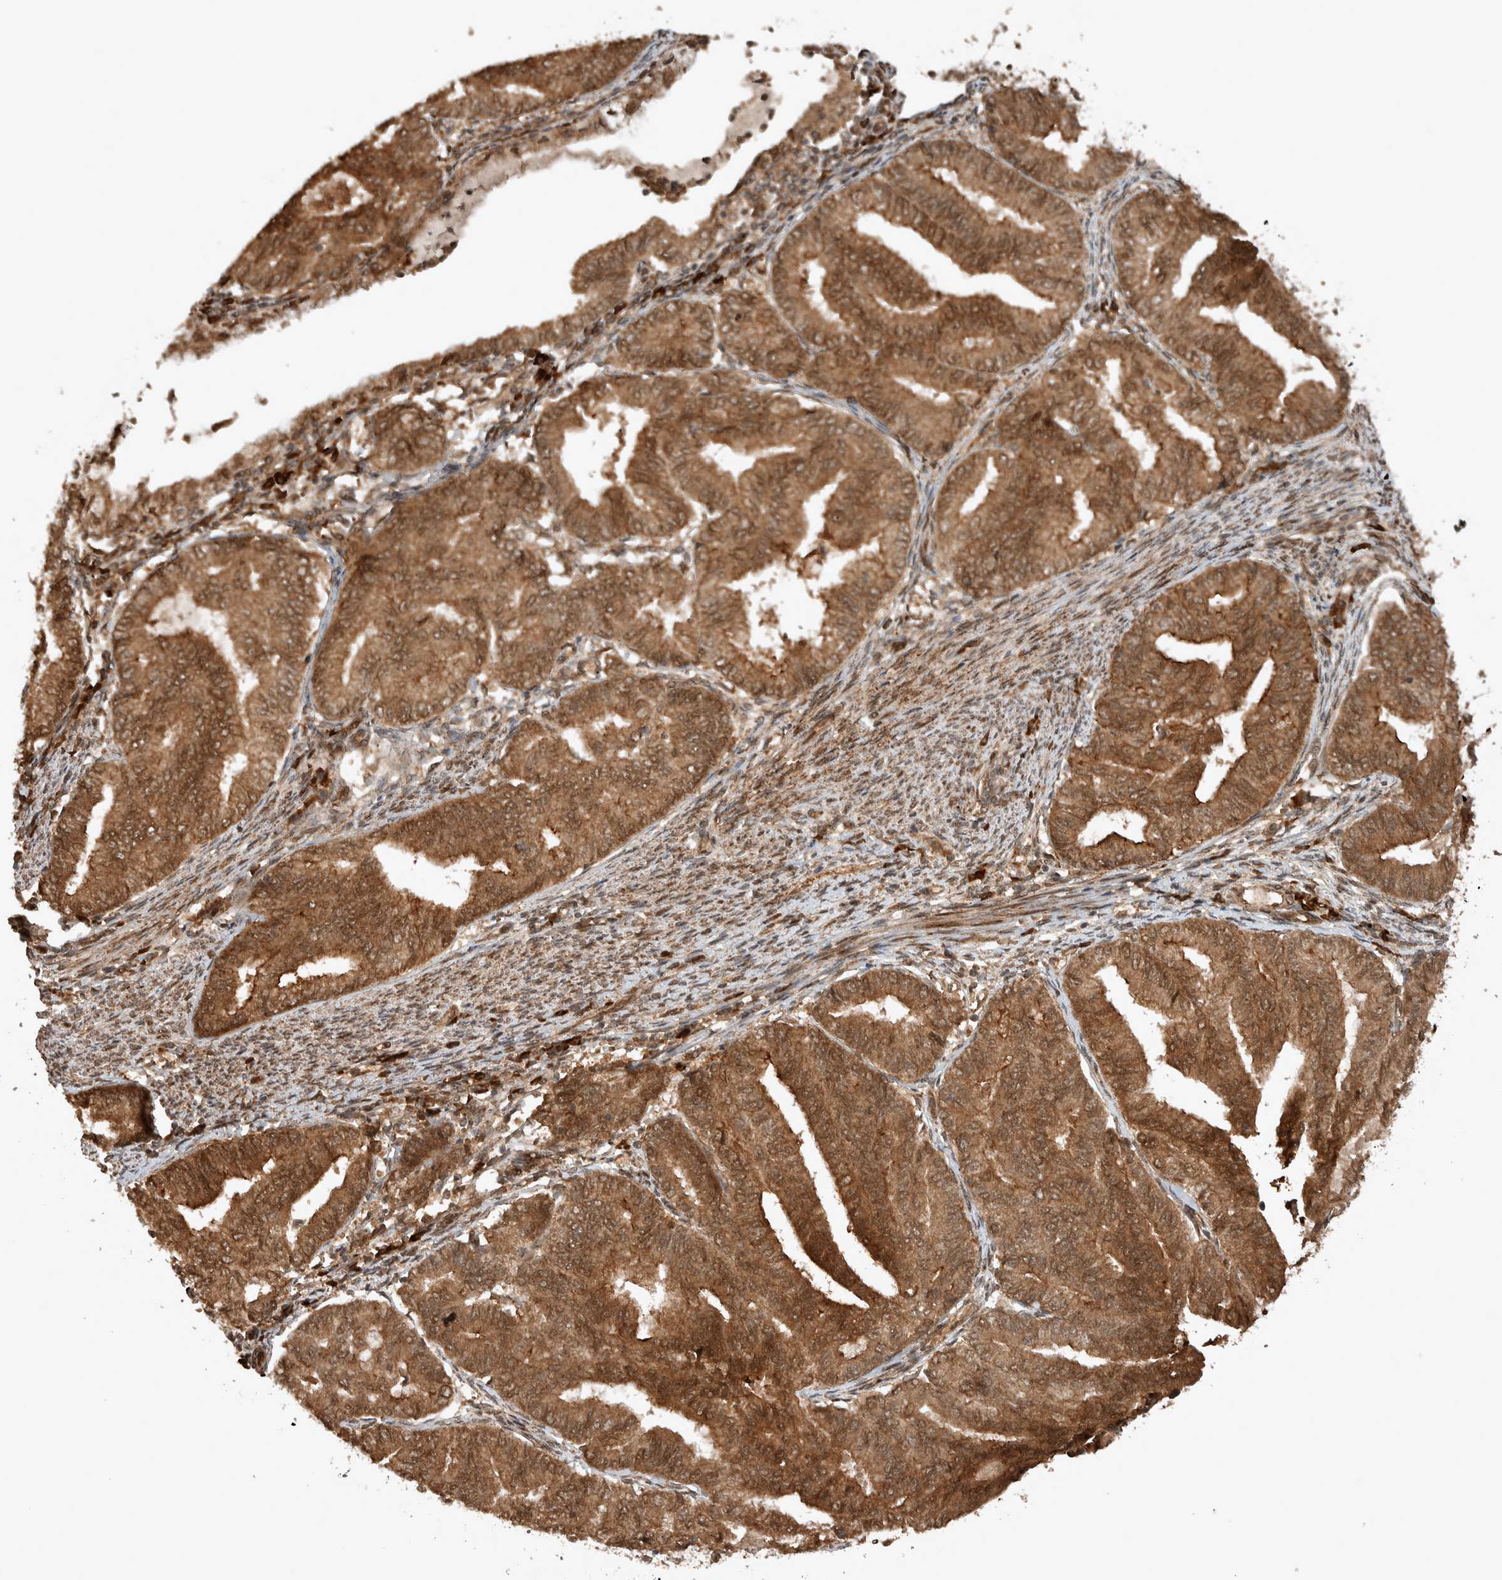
{"staining": {"intensity": "moderate", "quantity": ">75%", "location": "cytoplasmic/membranous,nuclear"}, "tissue": "endometrial cancer", "cell_type": "Tumor cells", "image_type": "cancer", "snomed": [{"axis": "morphology", "description": "Adenocarcinoma, NOS"}, {"axis": "topography", "description": "Endometrium"}], "caption": "A brown stain highlights moderate cytoplasmic/membranous and nuclear staining of a protein in human adenocarcinoma (endometrial) tumor cells. (DAB = brown stain, brightfield microscopy at high magnification).", "gene": "CNTROB", "patient": {"sex": "female", "age": 79}}